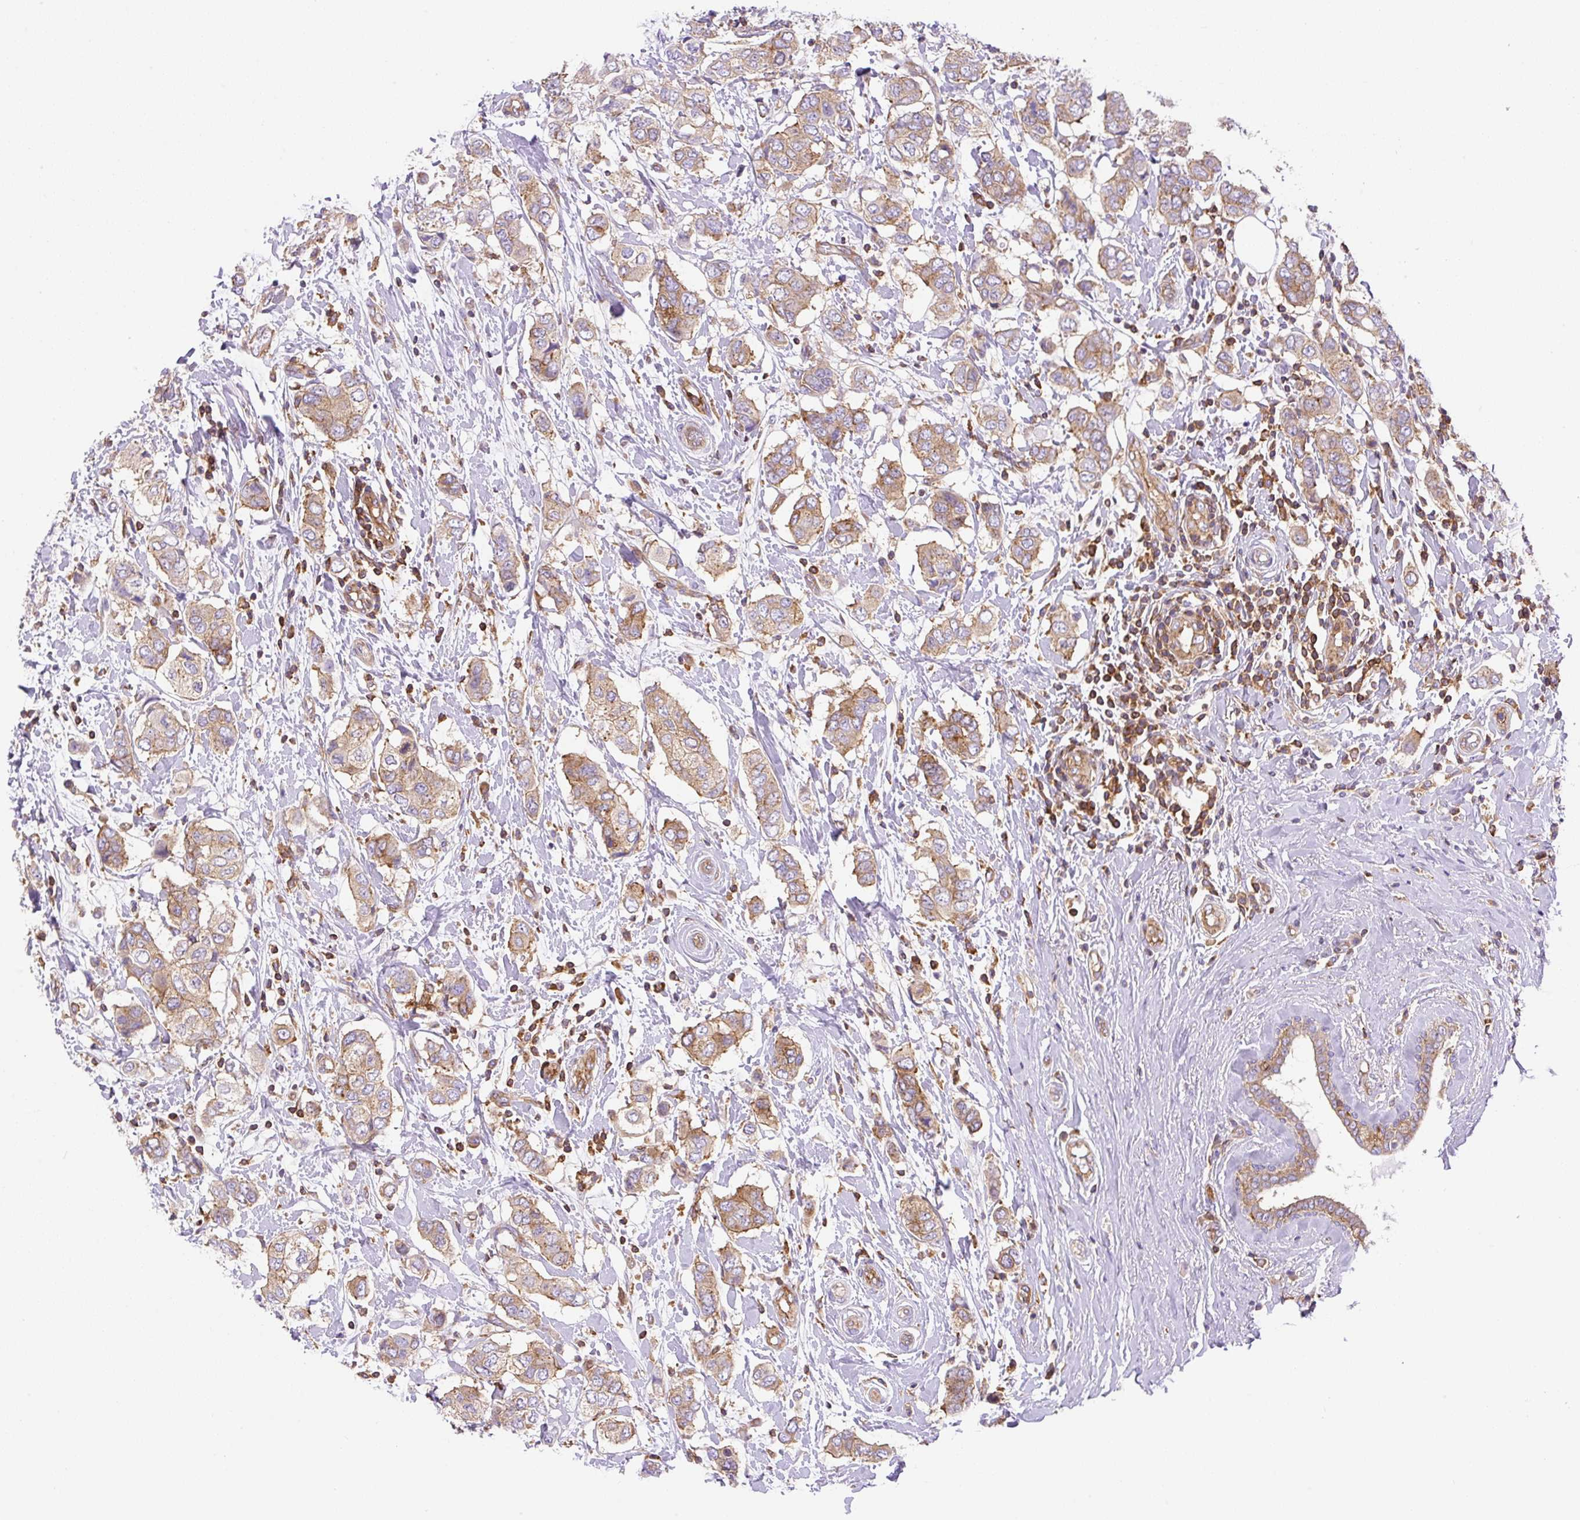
{"staining": {"intensity": "moderate", "quantity": "25%-75%", "location": "cytoplasmic/membranous"}, "tissue": "breast cancer", "cell_type": "Tumor cells", "image_type": "cancer", "snomed": [{"axis": "morphology", "description": "Lobular carcinoma"}, {"axis": "topography", "description": "Breast"}], "caption": "A high-resolution micrograph shows immunohistochemistry (IHC) staining of breast cancer (lobular carcinoma), which shows moderate cytoplasmic/membranous staining in about 25%-75% of tumor cells.", "gene": "DNM2", "patient": {"sex": "female", "age": 51}}